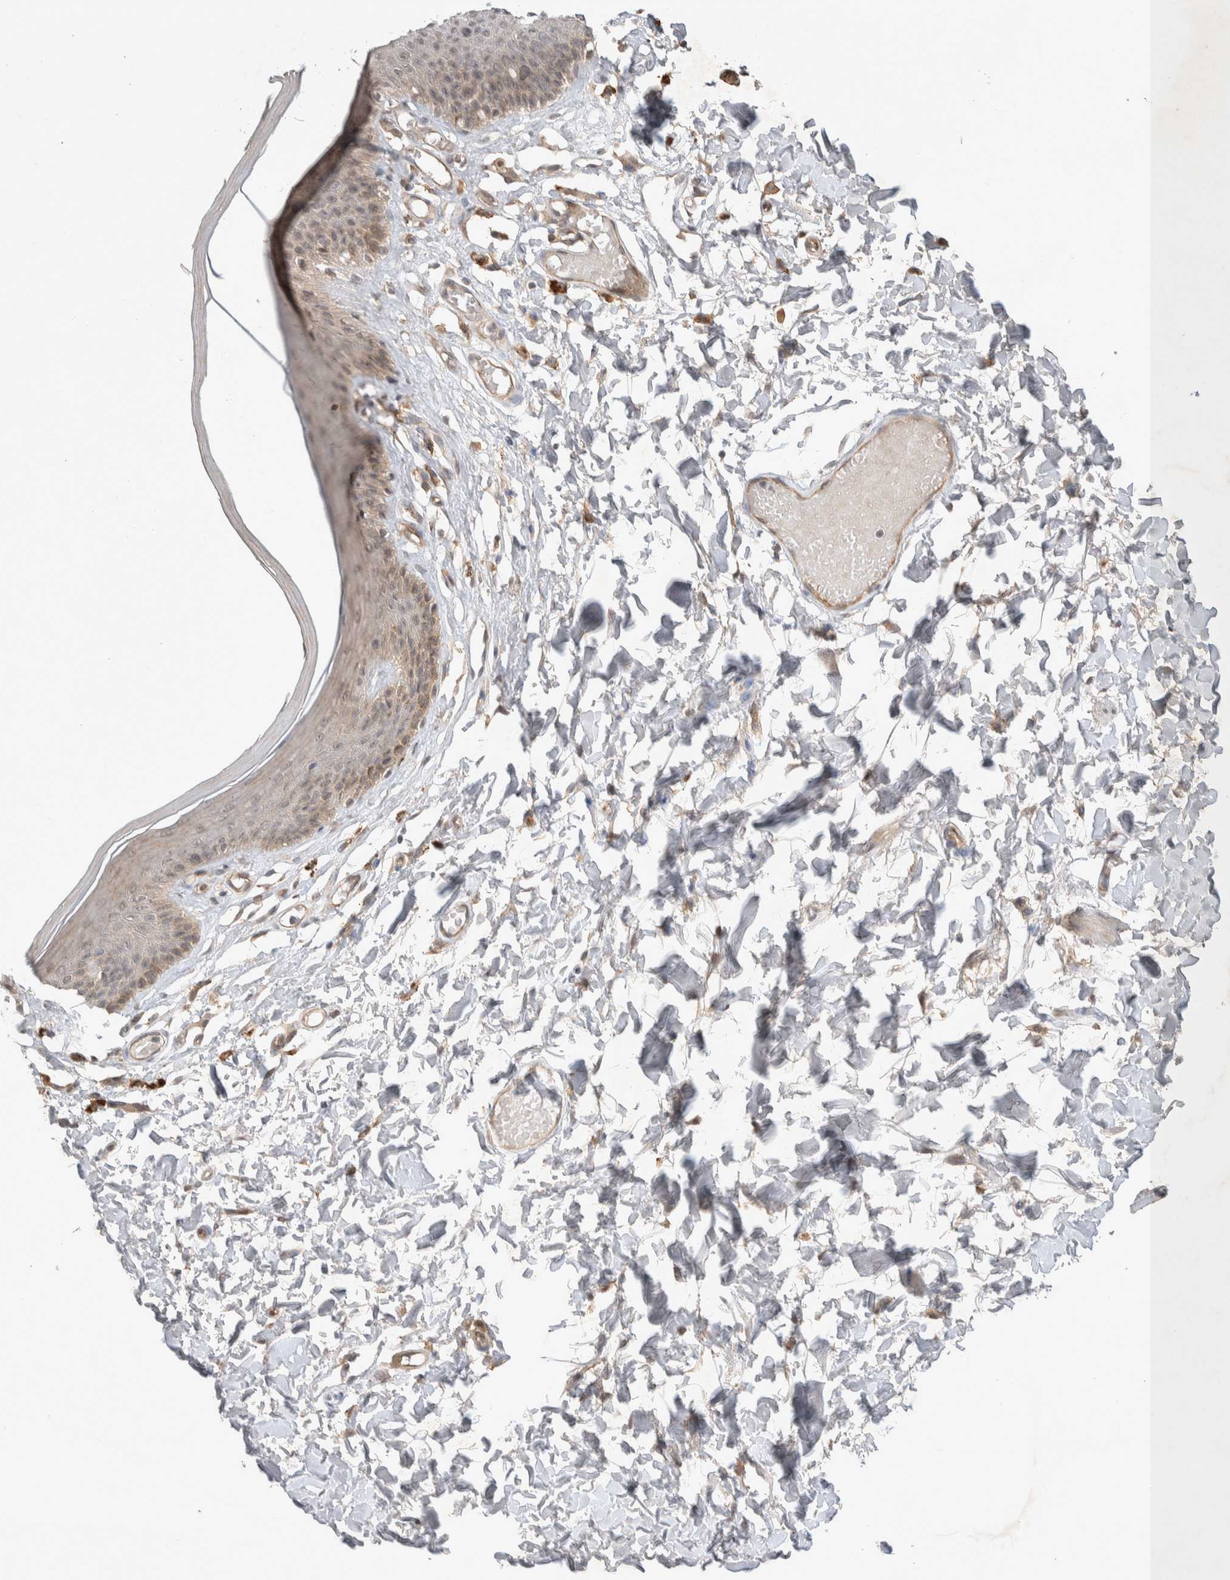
{"staining": {"intensity": "moderate", "quantity": "25%-75%", "location": "cytoplasmic/membranous"}, "tissue": "skin", "cell_type": "Epidermal cells", "image_type": "normal", "snomed": [{"axis": "morphology", "description": "Normal tissue, NOS"}, {"axis": "topography", "description": "Vulva"}], "caption": "A micrograph of skin stained for a protein demonstrates moderate cytoplasmic/membranous brown staining in epidermal cells.", "gene": "ZNF704", "patient": {"sex": "female", "age": 73}}